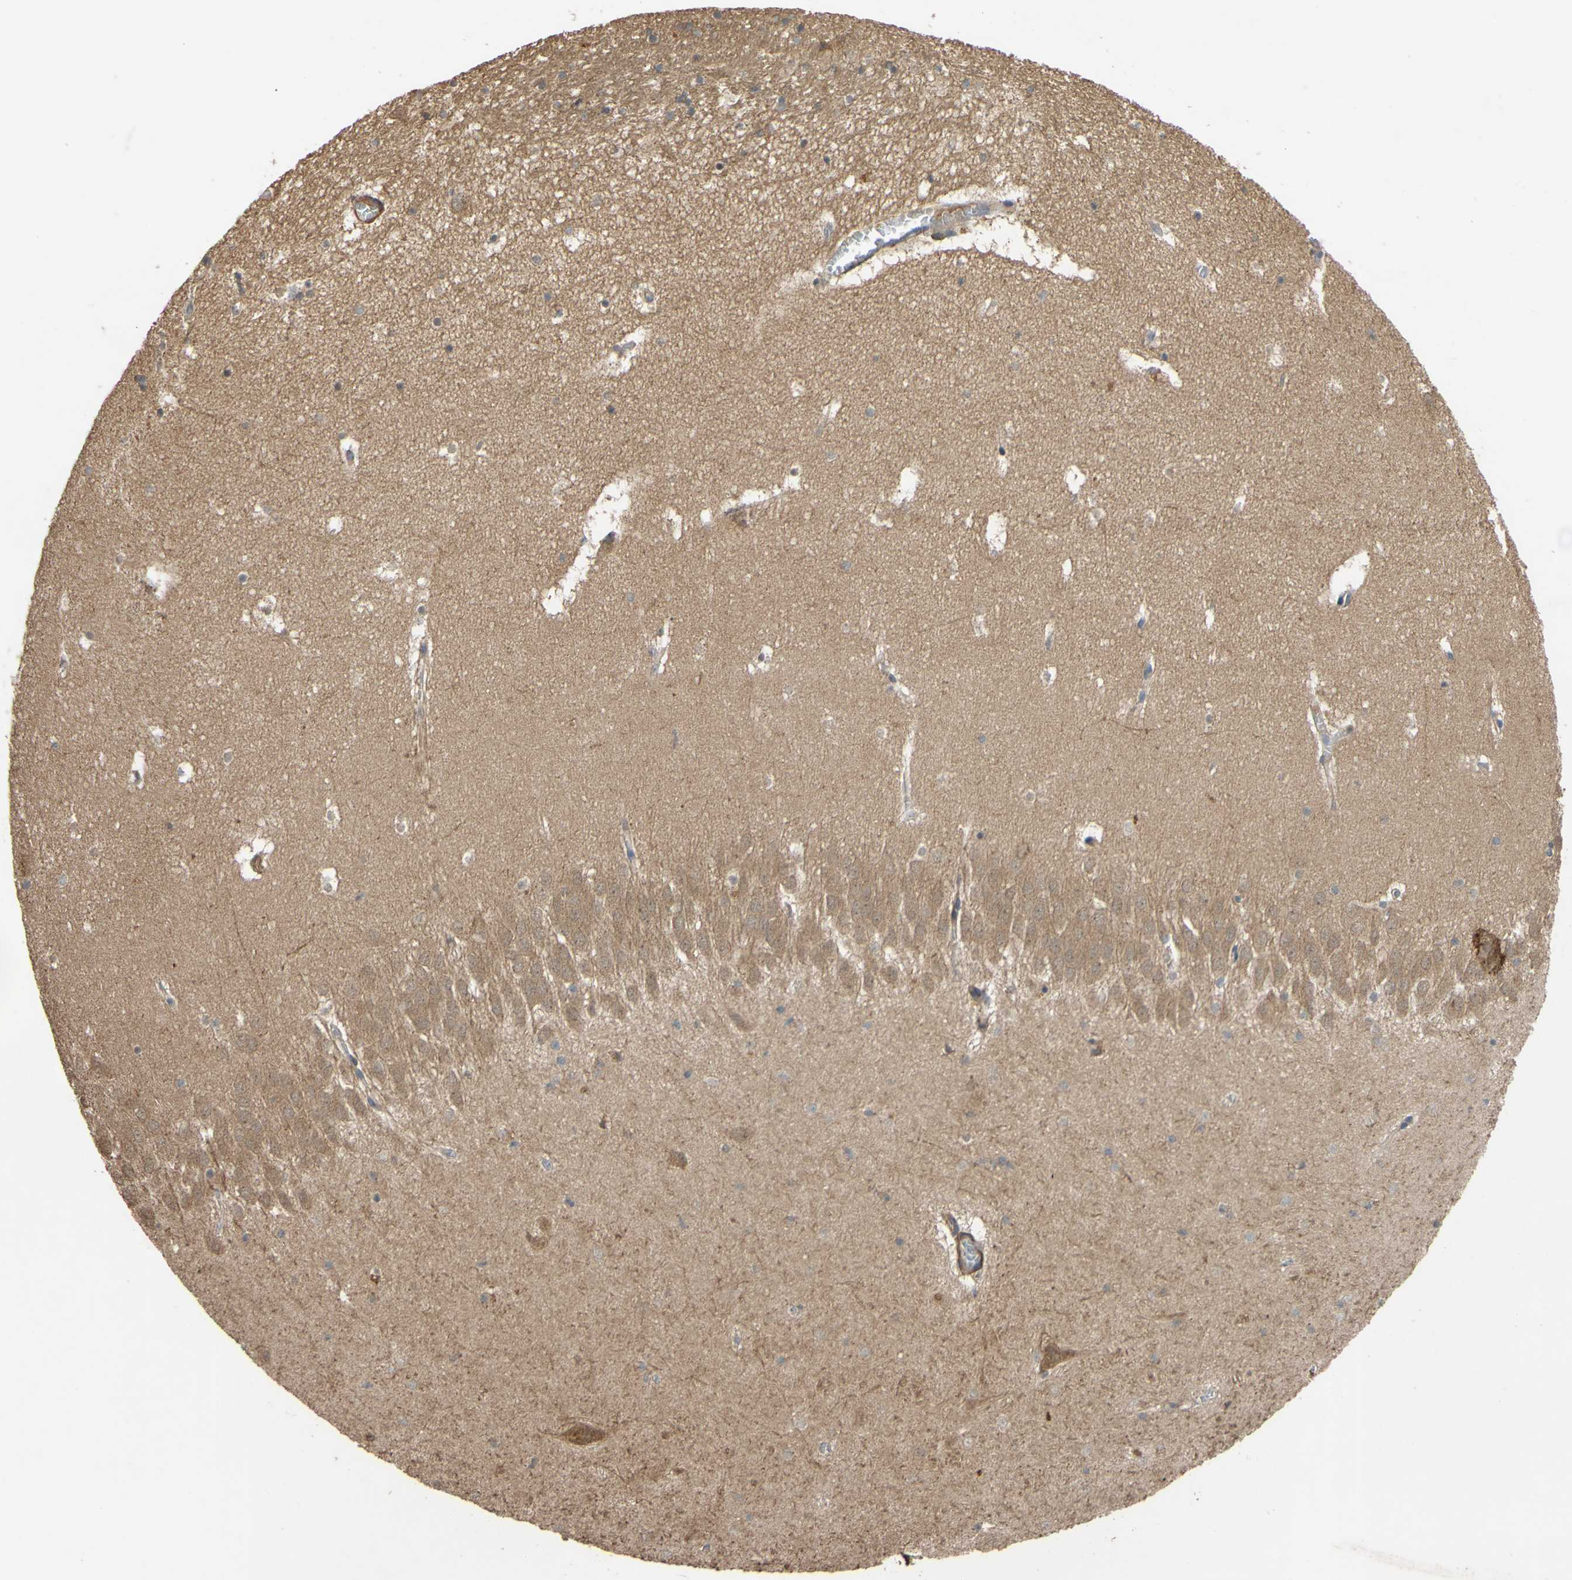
{"staining": {"intensity": "moderate", "quantity": "<25%", "location": "cytoplasmic/membranous"}, "tissue": "hippocampus", "cell_type": "Glial cells", "image_type": "normal", "snomed": [{"axis": "morphology", "description": "Normal tissue, NOS"}, {"axis": "topography", "description": "Hippocampus"}], "caption": "This histopathology image displays normal hippocampus stained with immunohistochemistry (IHC) to label a protein in brown. The cytoplasmic/membranous of glial cells show moderate positivity for the protein. Nuclei are counter-stained blue.", "gene": "PARD6A", "patient": {"sex": "male", "age": 45}}